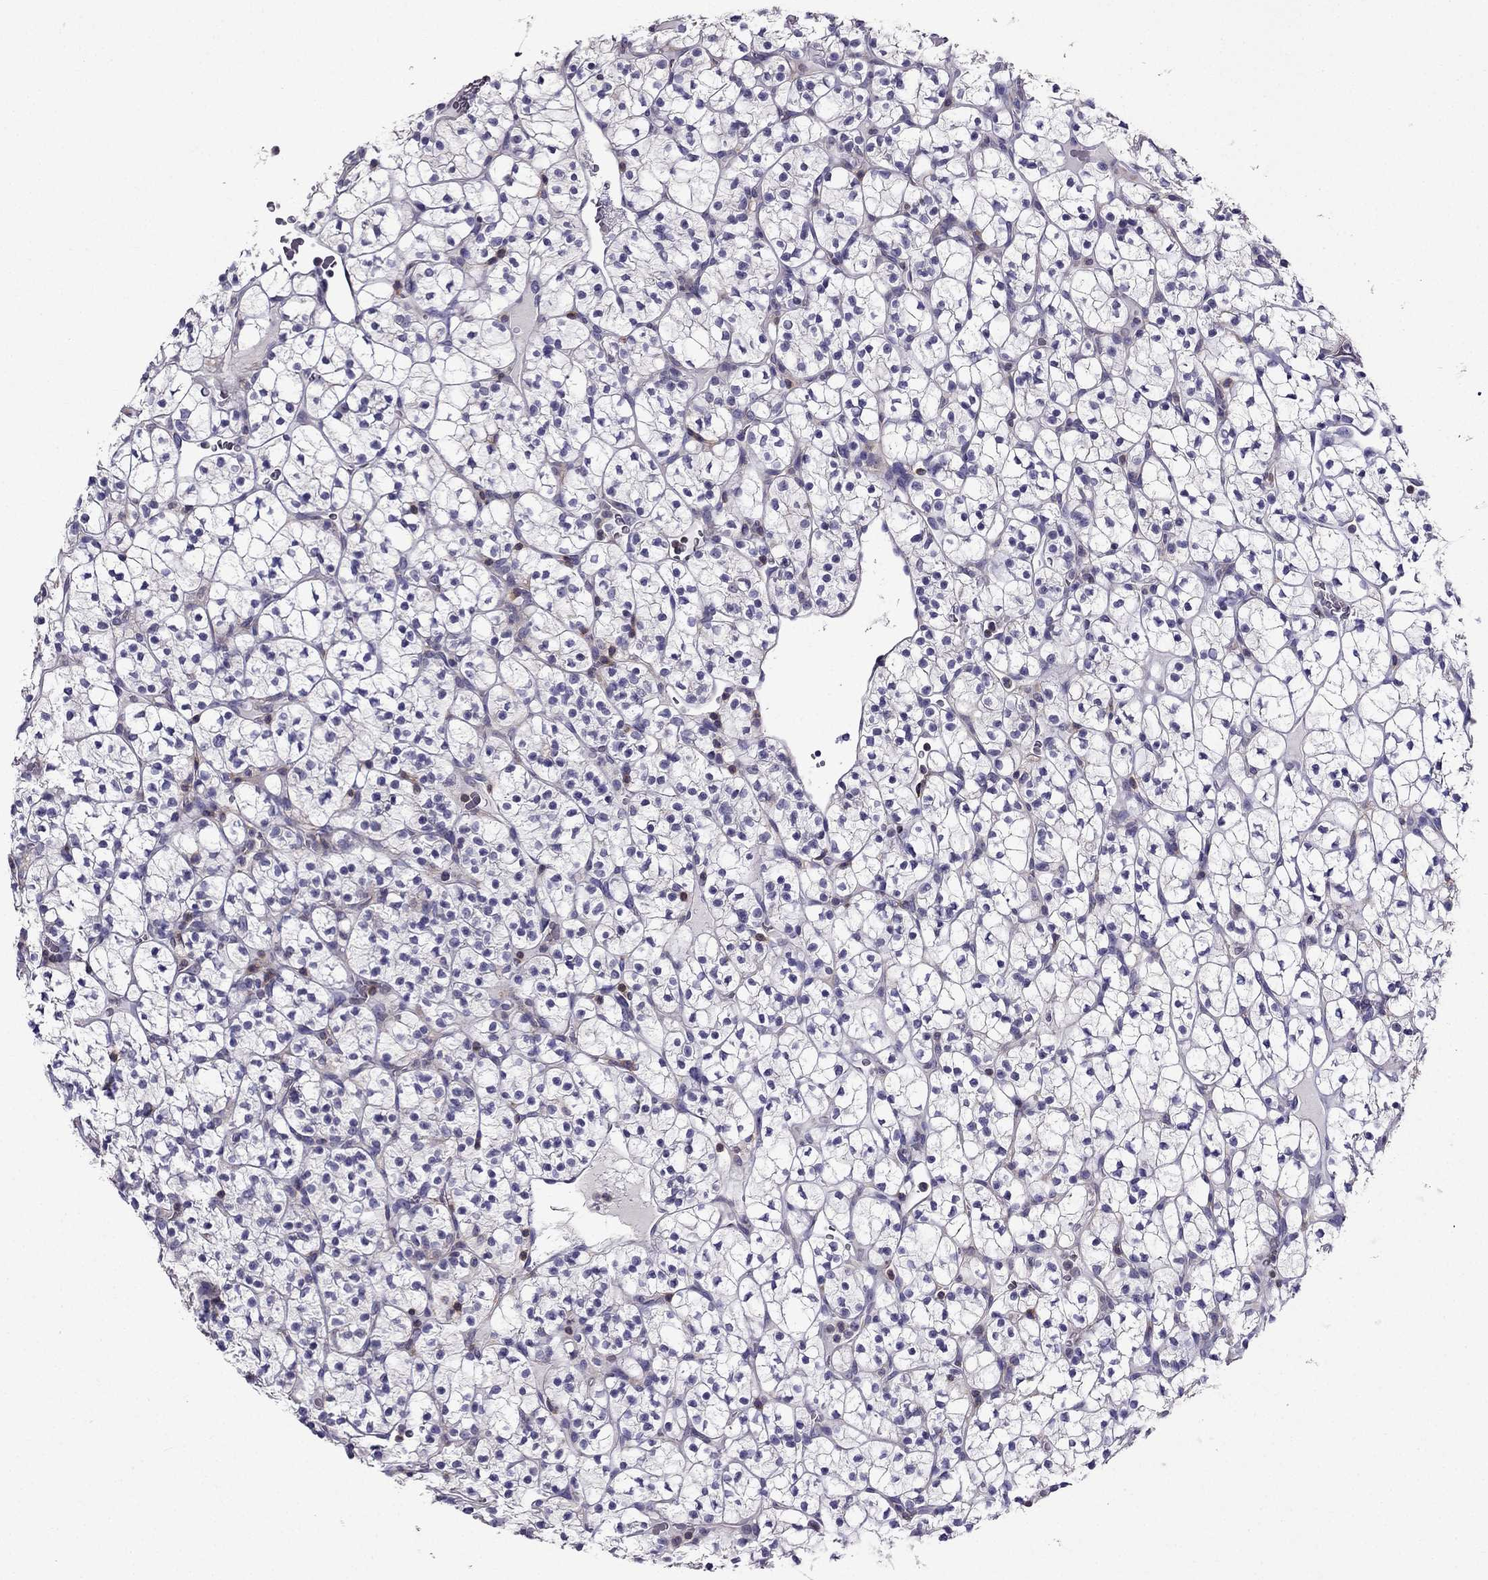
{"staining": {"intensity": "negative", "quantity": "none", "location": "none"}, "tissue": "renal cancer", "cell_type": "Tumor cells", "image_type": "cancer", "snomed": [{"axis": "morphology", "description": "Adenocarcinoma, NOS"}, {"axis": "topography", "description": "Kidney"}], "caption": "Immunohistochemistry photomicrograph of renal cancer (adenocarcinoma) stained for a protein (brown), which shows no staining in tumor cells.", "gene": "AAK1", "patient": {"sex": "female", "age": 89}}